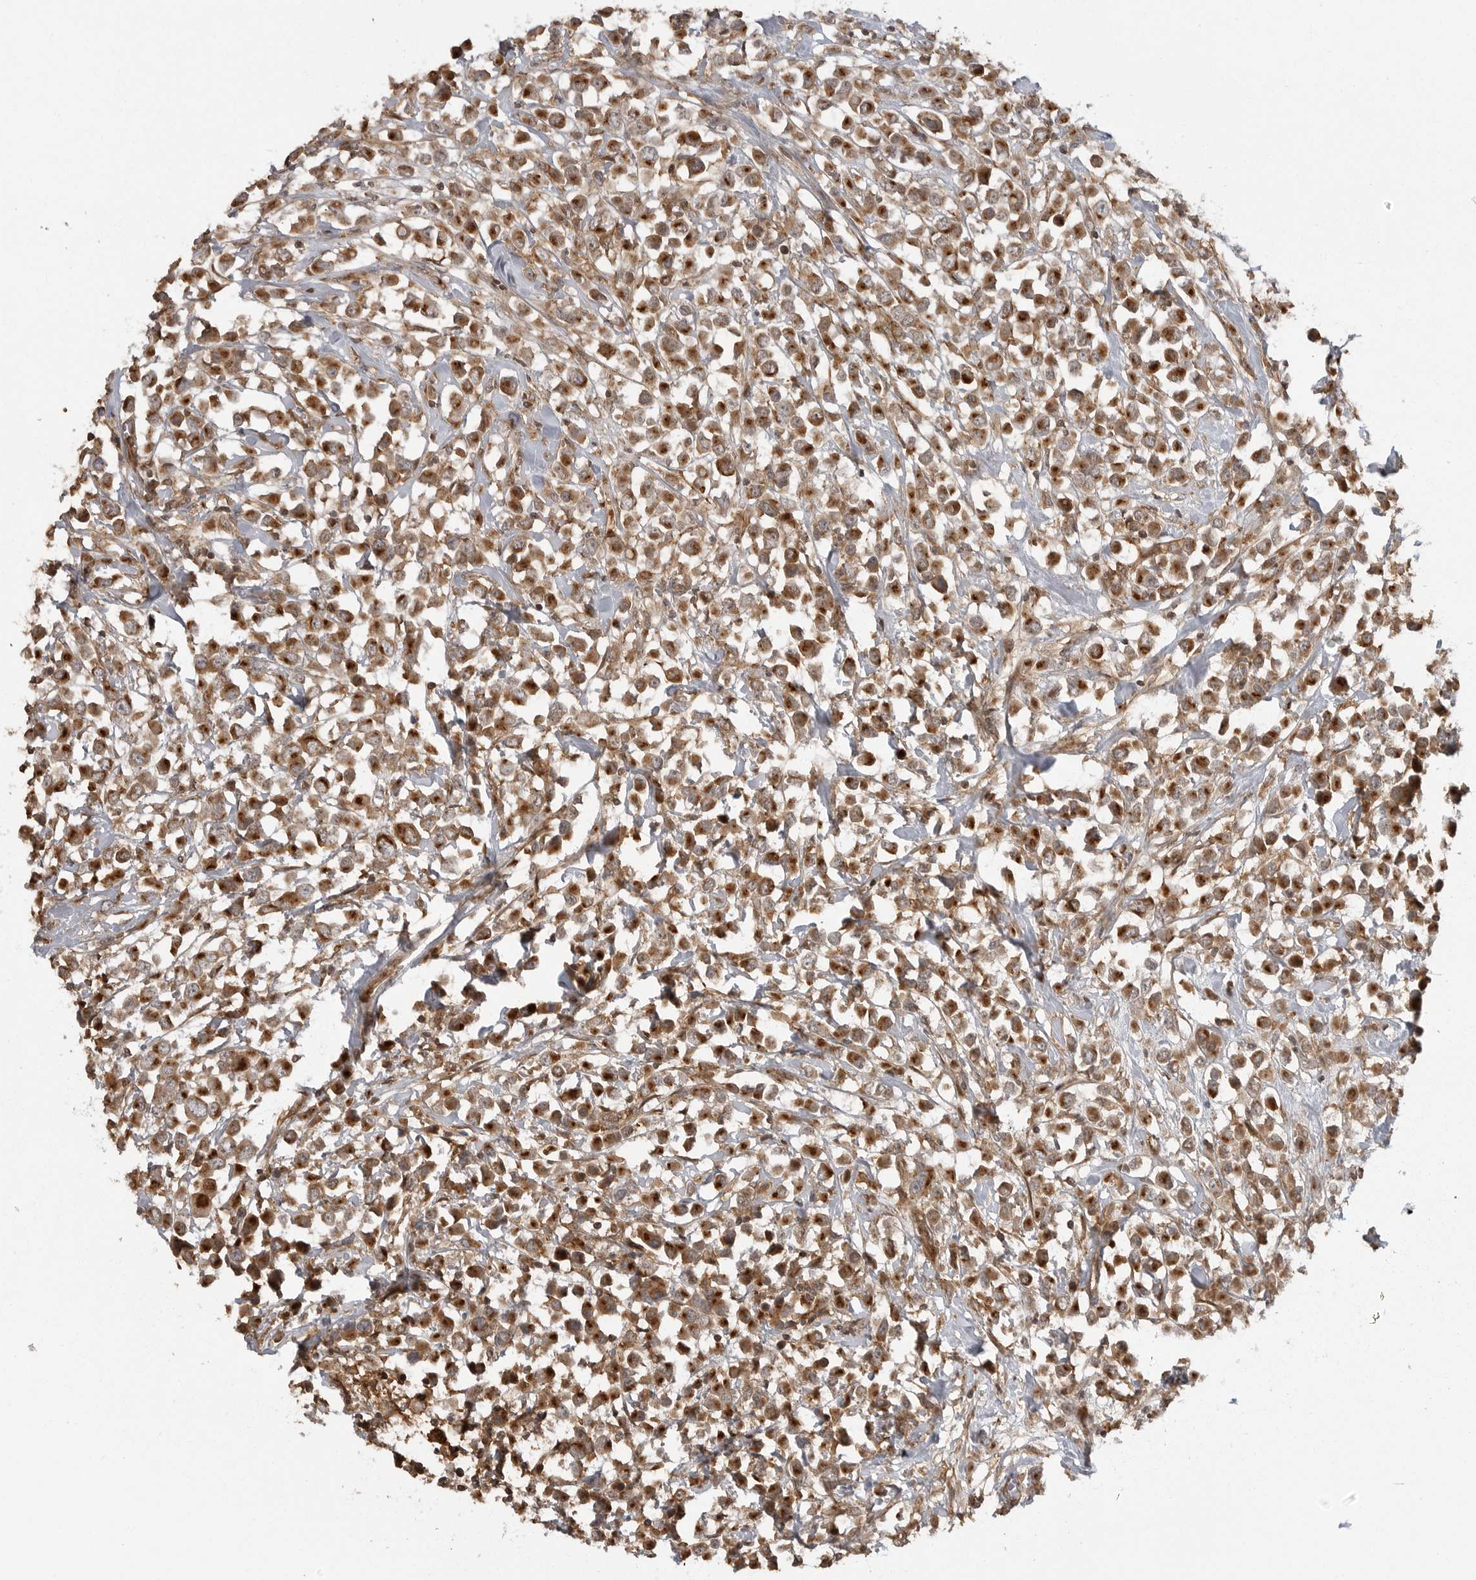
{"staining": {"intensity": "strong", "quantity": ">75%", "location": "cytoplasmic/membranous"}, "tissue": "breast cancer", "cell_type": "Tumor cells", "image_type": "cancer", "snomed": [{"axis": "morphology", "description": "Duct carcinoma"}, {"axis": "topography", "description": "Breast"}], "caption": "Immunohistochemical staining of breast invasive ductal carcinoma demonstrates high levels of strong cytoplasmic/membranous expression in approximately >75% of tumor cells.", "gene": "FAT3", "patient": {"sex": "female", "age": 61}}